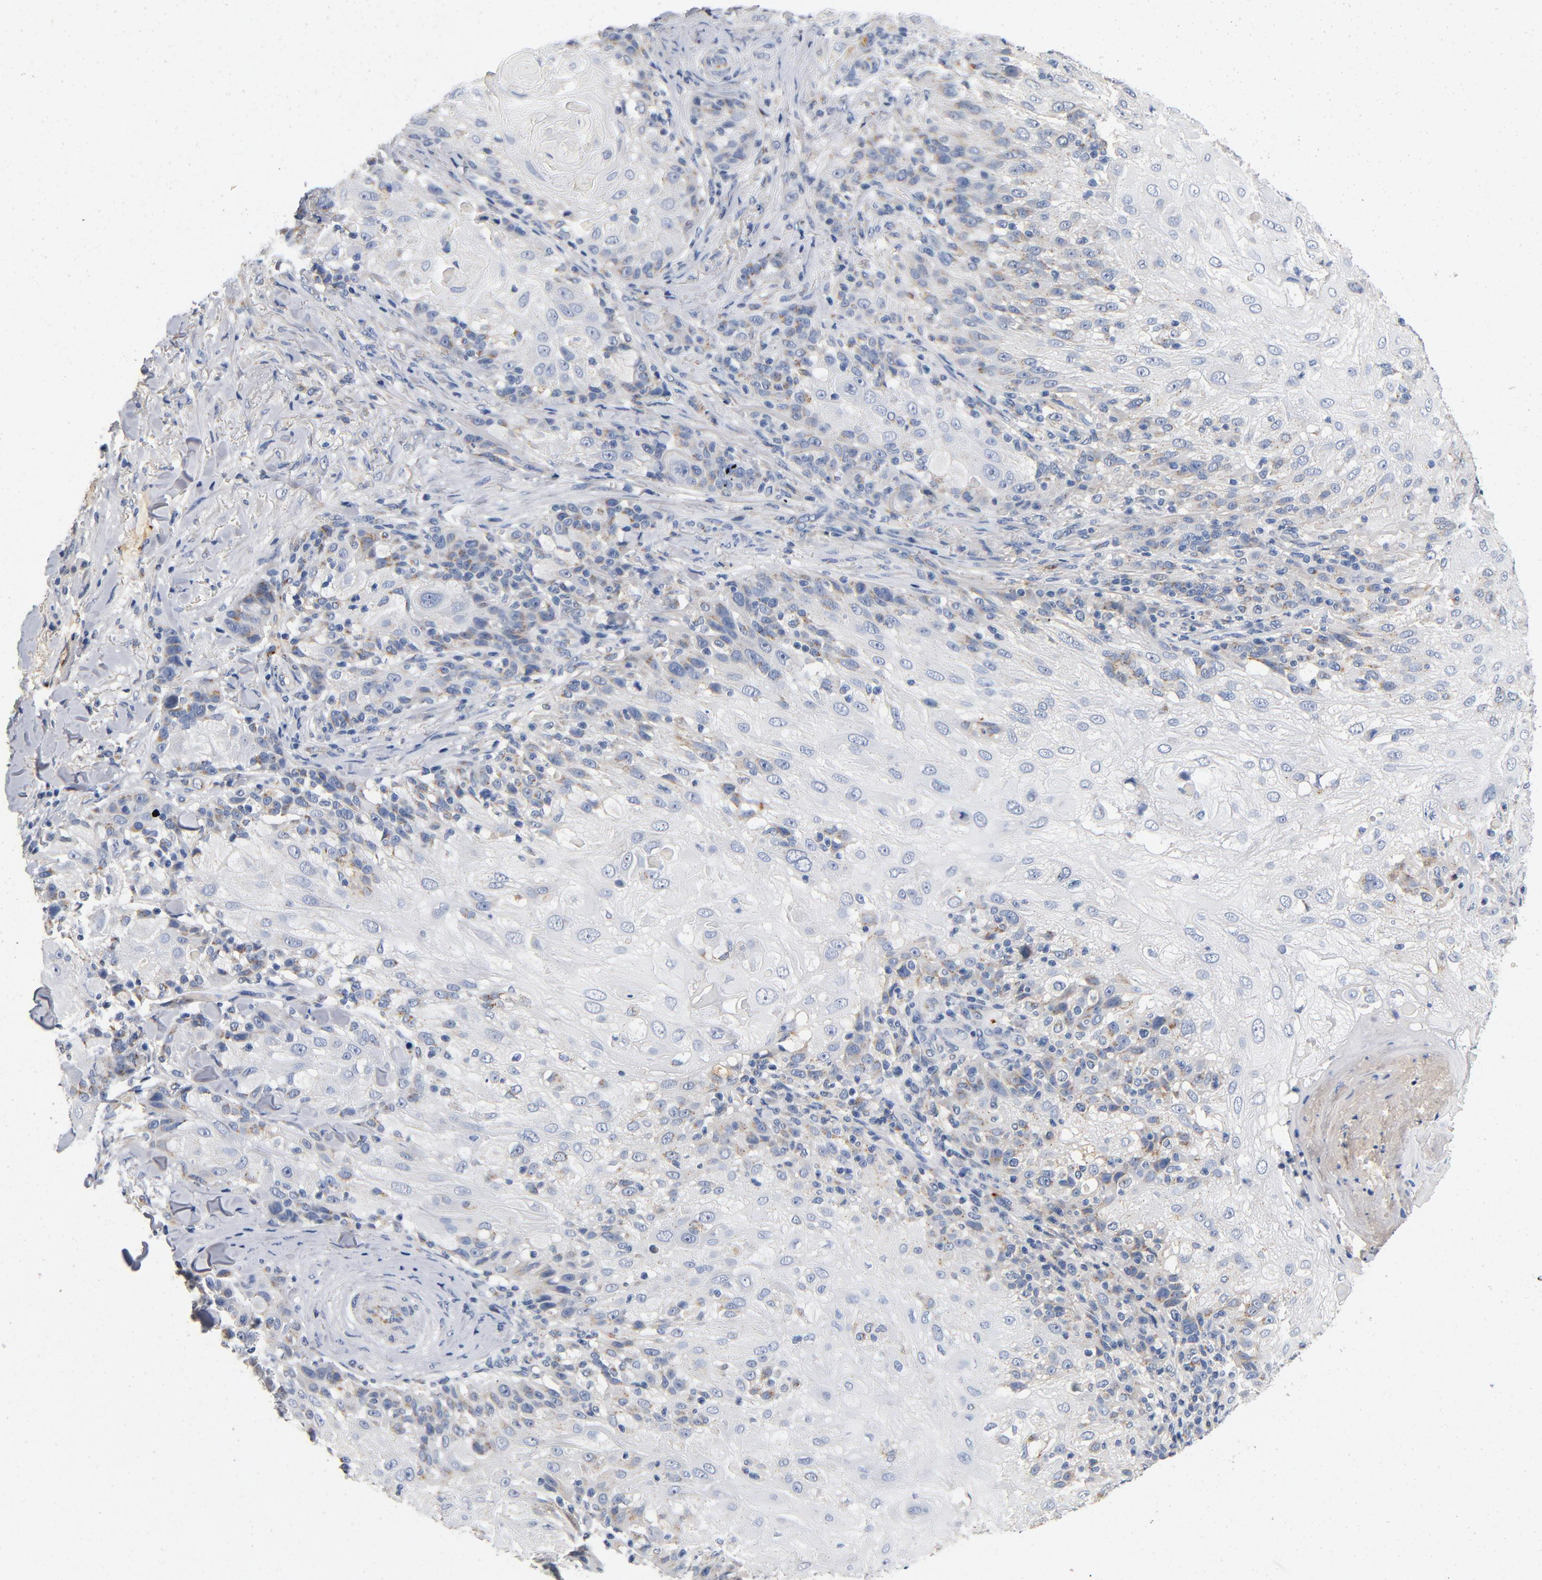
{"staining": {"intensity": "negative", "quantity": "none", "location": "none"}, "tissue": "skin cancer", "cell_type": "Tumor cells", "image_type": "cancer", "snomed": [{"axis": "morphology", "description": "Normal tissue, NOS"}, {"axis": "morphology", "description": "Squamous cell carcinoma, NOS"}, {"axis": "topography", "description": "Skin"}], "caption": "Immunohistochemistry (IHC) histopathology image of neoplastic tissue: skin cancer stained with DAB (3,3'-diaminobenzidine) shows no significant protein positivity in tumor cells.", "gene": "LMAN2", "patient": {"sex": "female", "age": 83}}